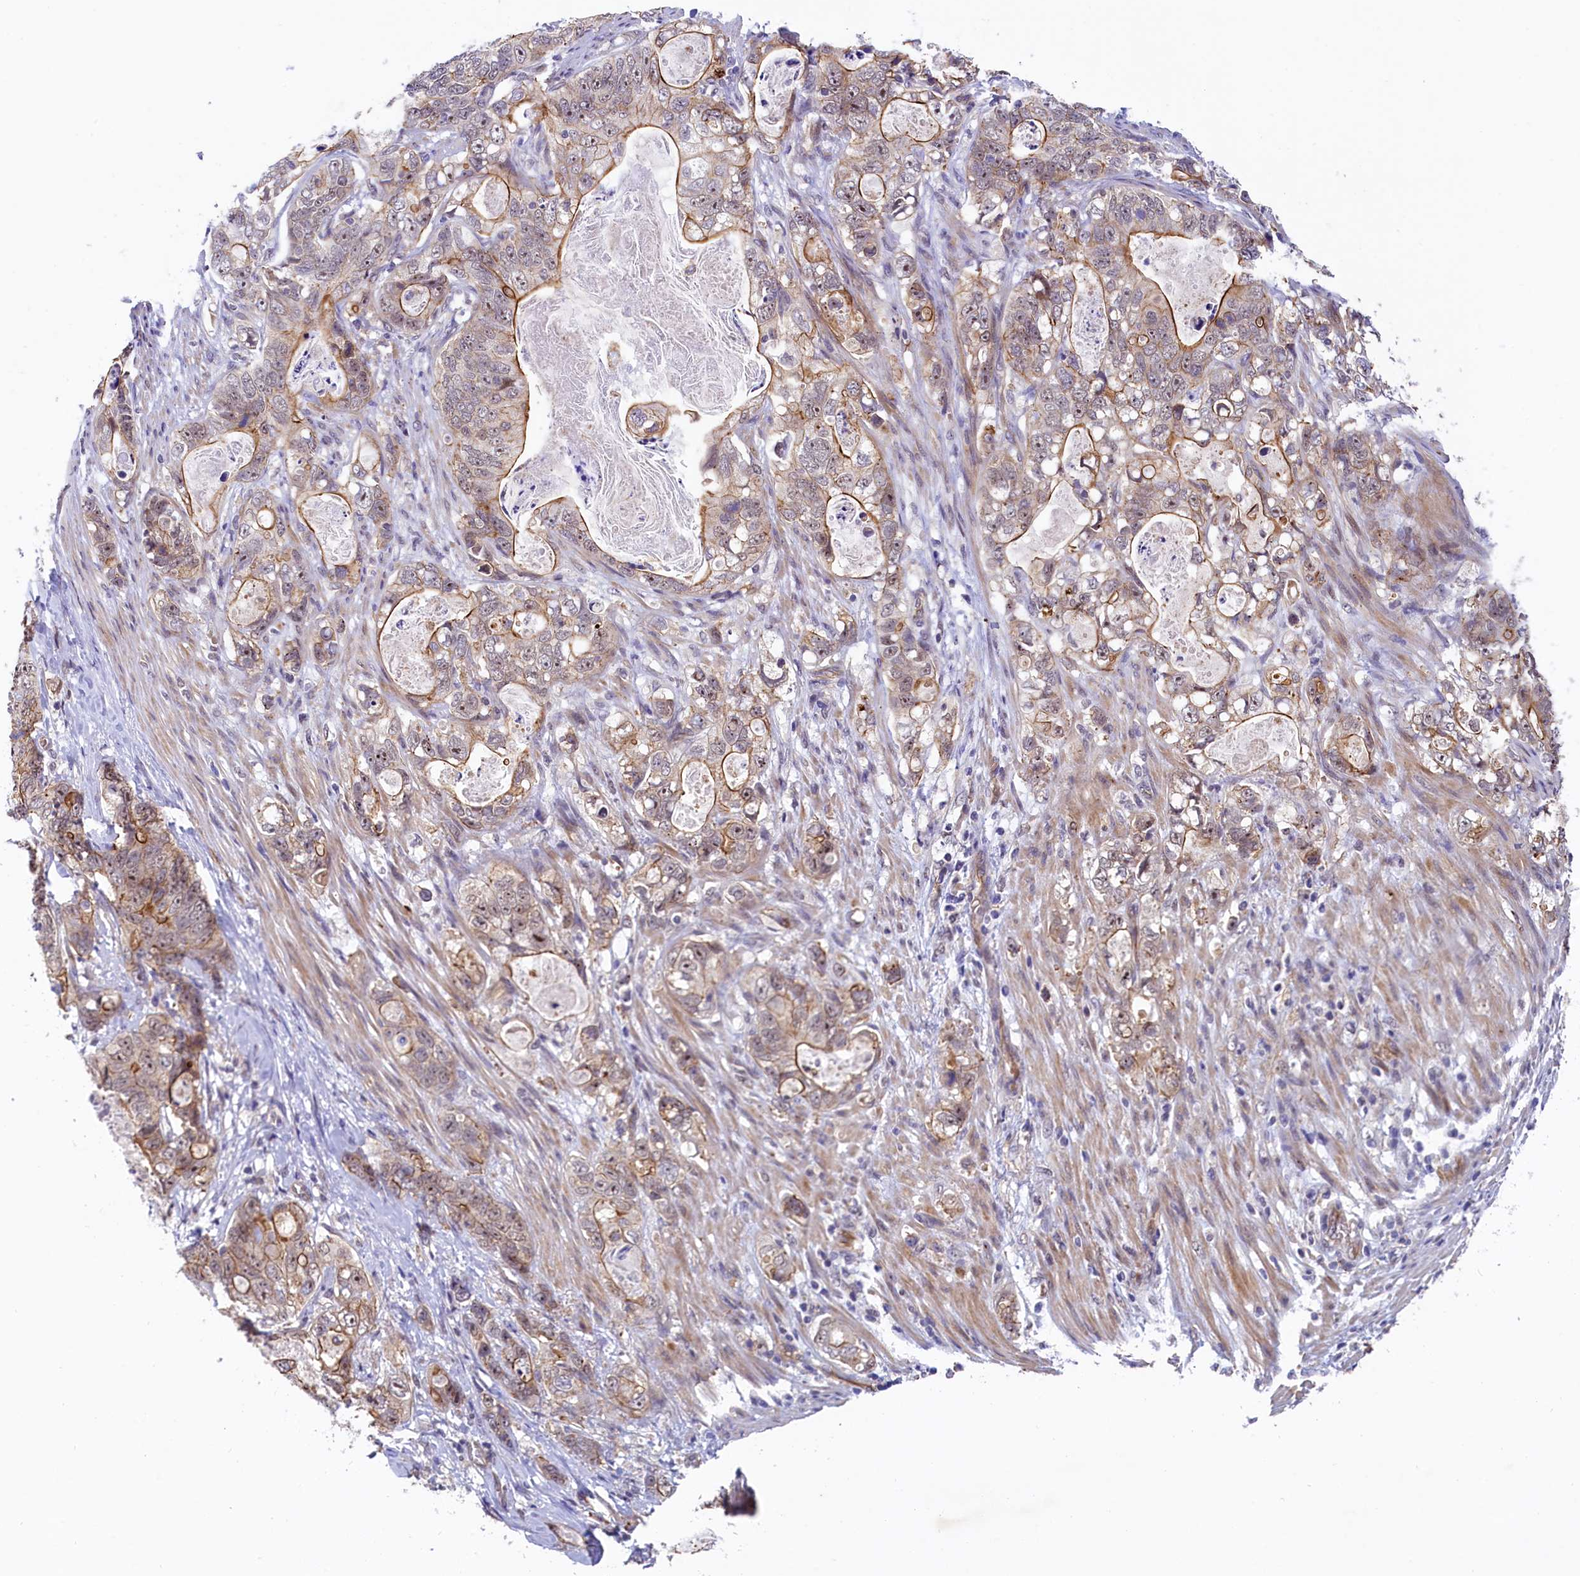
{"staining": {"intensity": "moderate", "quantity": "25%-75%", "location": "cytoplasmic/membranous"}, "tissue": "stomach cancer", "cell_type": "Tumor cells", "image_type": "cancer", "snomed": [{"axis": "morphology", "description": "Normal tissue, NOS"}, {"axis": "morphology", "description": "Adenocarcinoma, NOS"}, {"axis": "topography", "description": "Stomach"}], "caption": "There is medium levels of moderate cytoplasmic/membranous positivity in tumor cells of adenocarcinoma (stomach), as demonstrated by immunohistochemical staining (brown color).", "gene": "ARL14EP", "patient": {"sex": "female", "age": 89}}